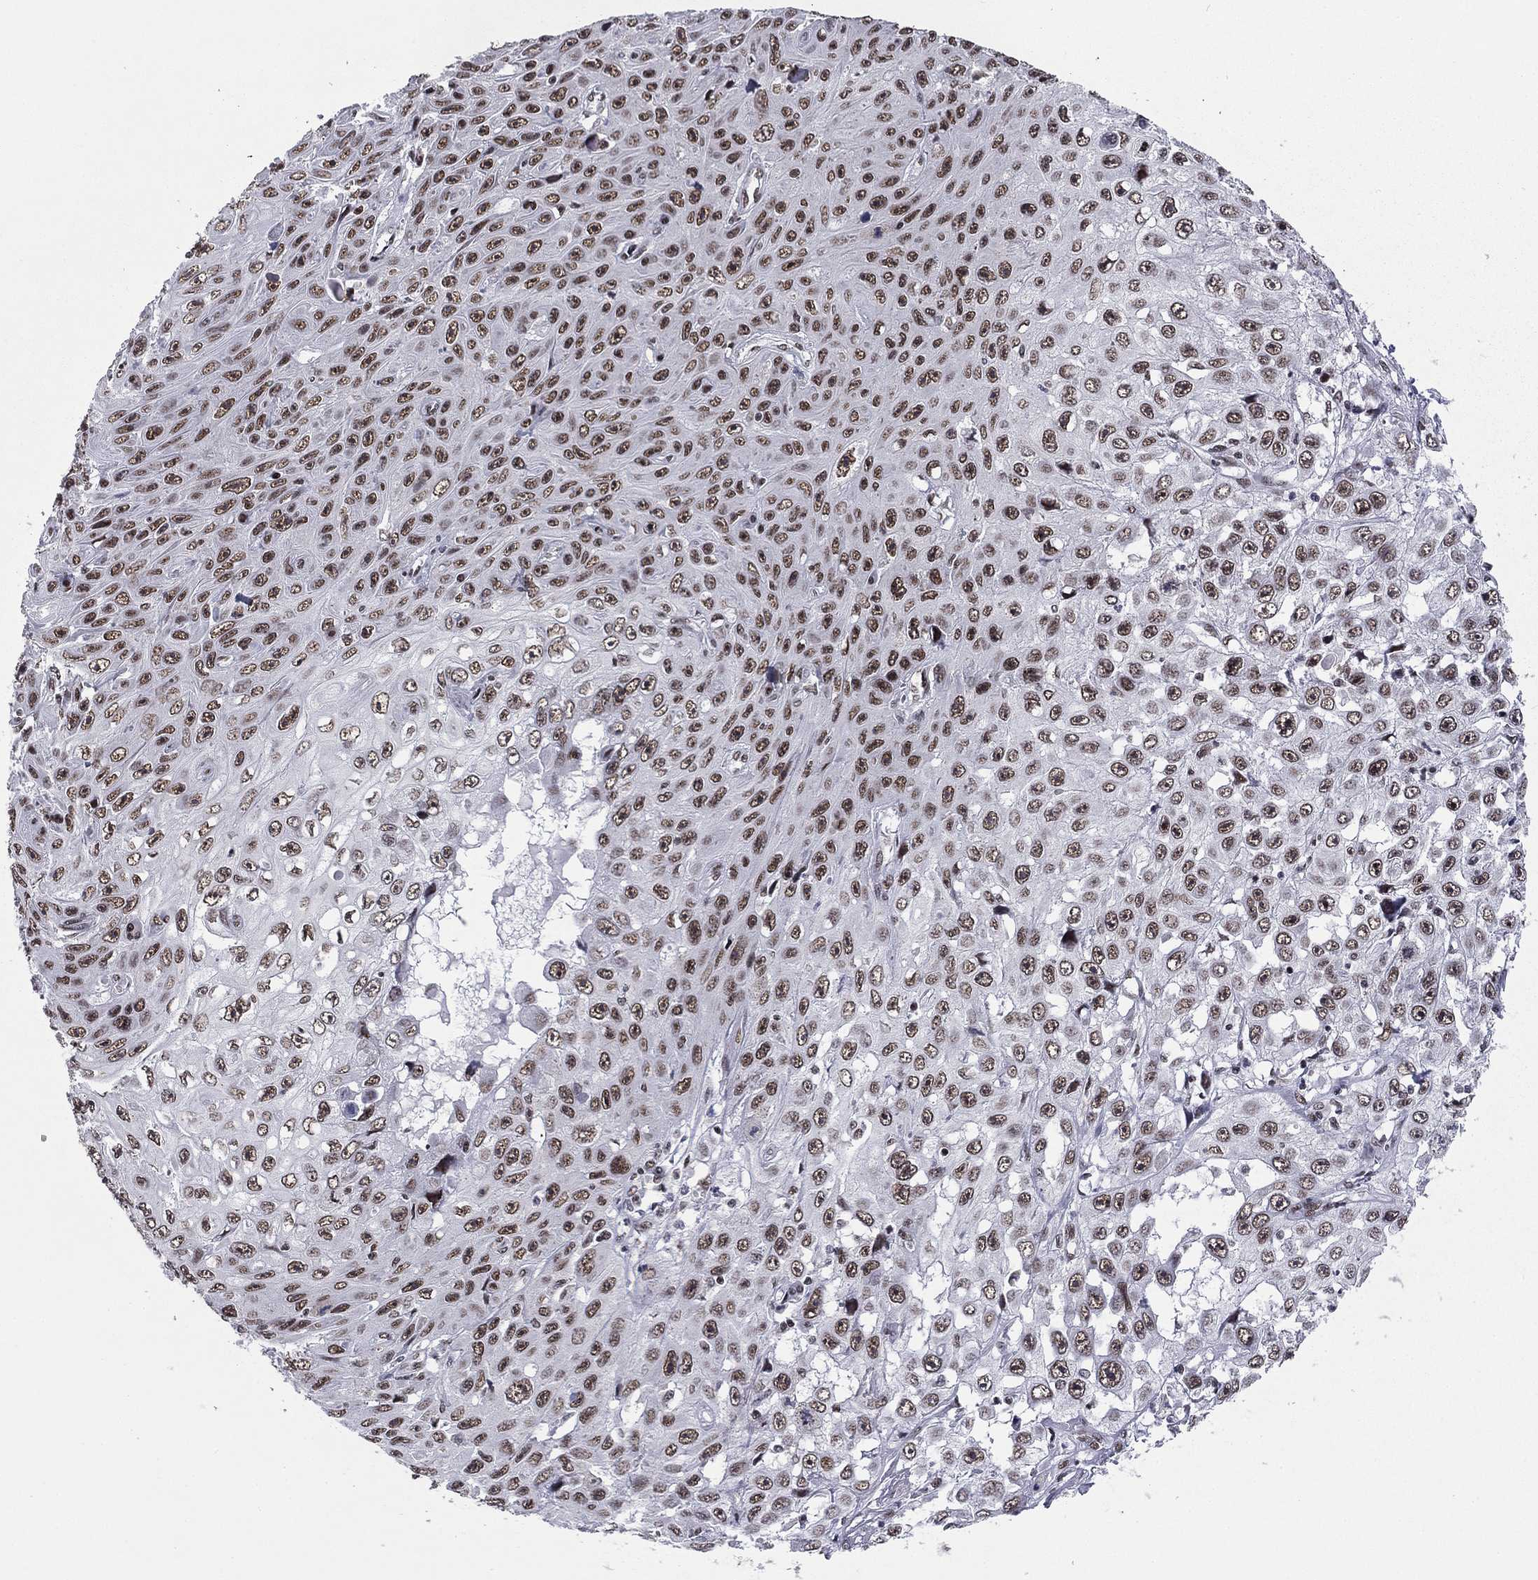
{"staining": {"intensity": "moderate", "quantity": ">75%", "location": "nuclear"}, "tissue": "skin cancer", "cell_type": "Tumor cells", "image_type": "cancer", "snomed": [{"axis": "morphology", "description": "Squamous cell carcinoma, NOS"}, {"axis": "topography", "description": "Skin"}], "caption": "IHC of human squamous cell carcinoma (skin) exhibits medium levels of moderate nuclear staining in approximately >75% of tumor cells.", "gene": "ETV5", "patient": {"sex": "male", "age": 82}}